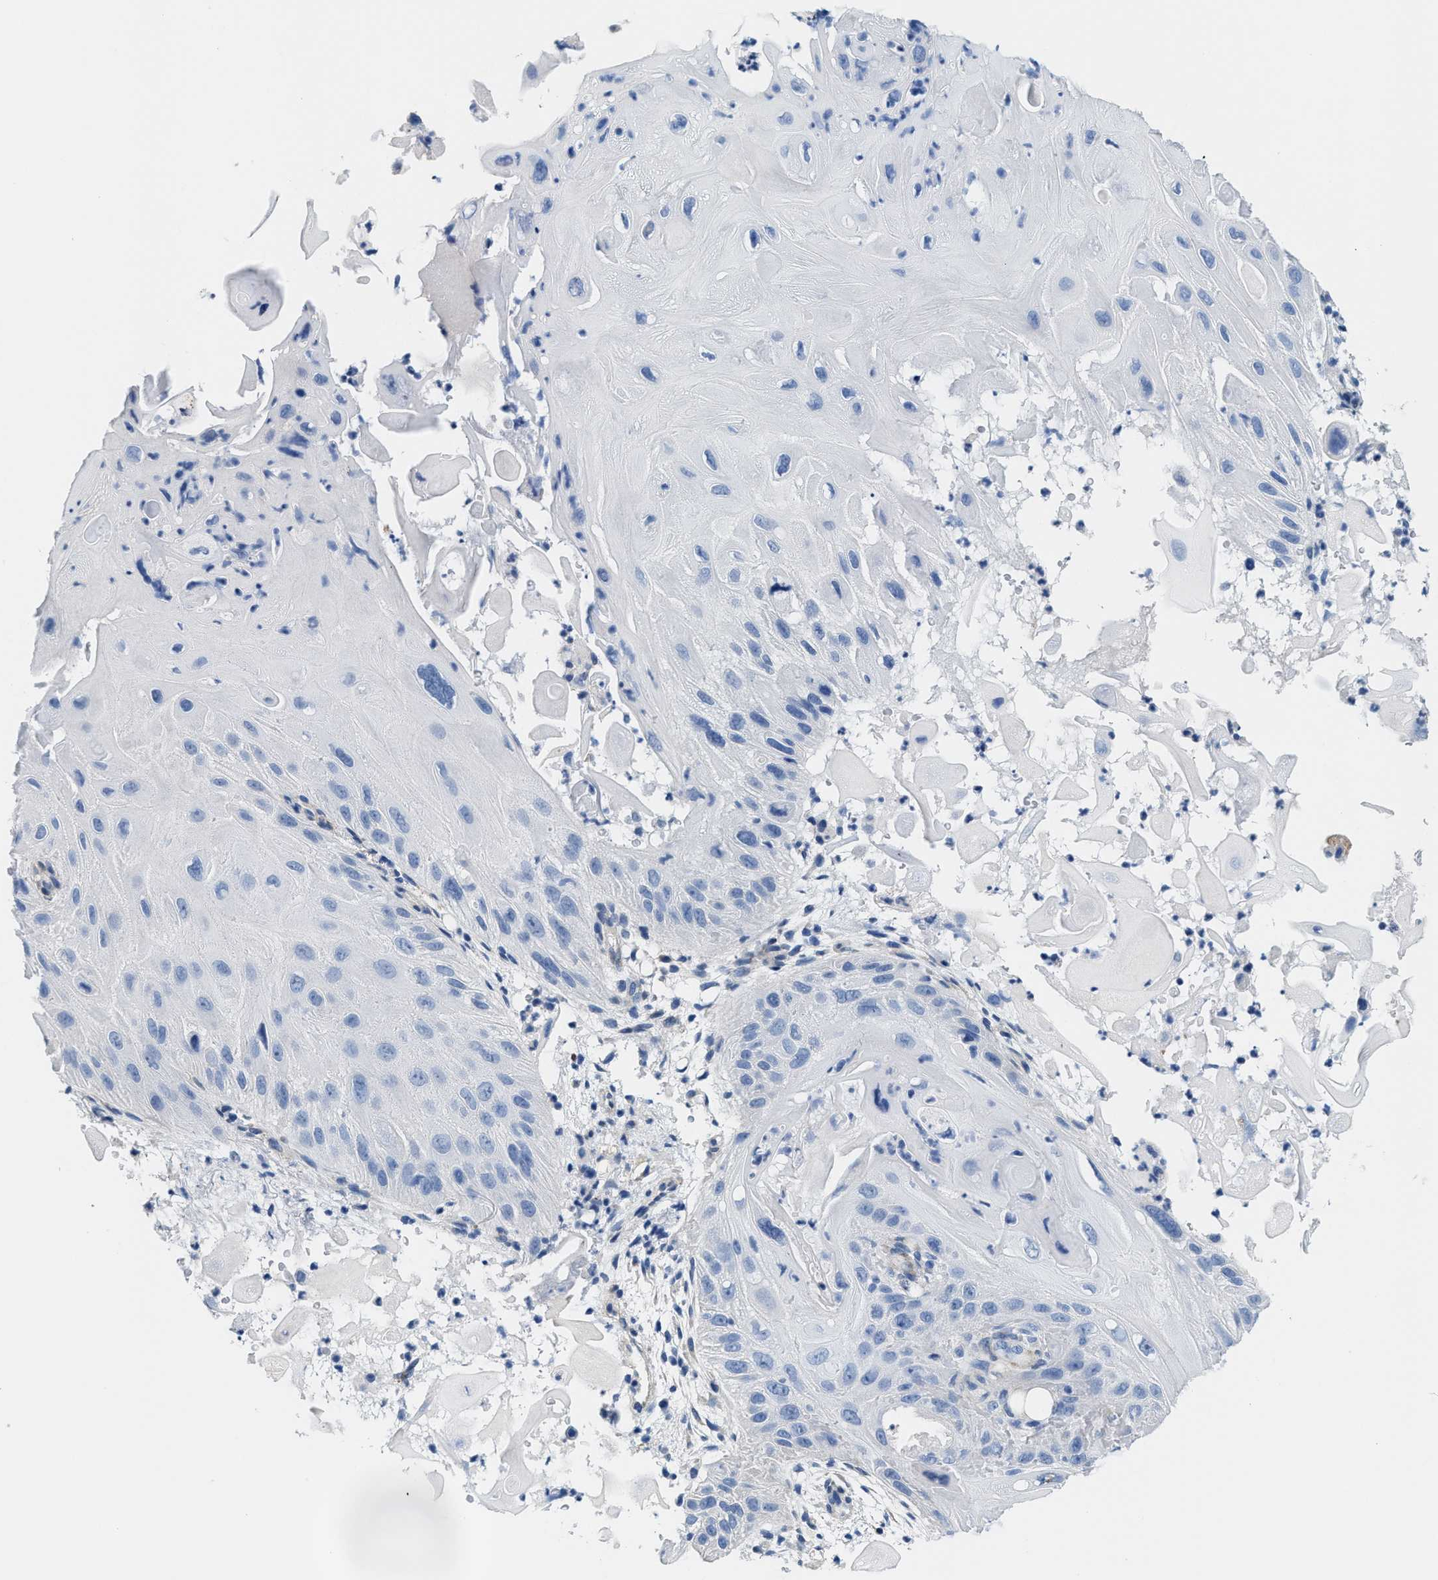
{"staining": {"intensity": "negative", "quantity": "none", "location": "none"}, "tissue": "skin cancer", "cell_type": "Tumor cells", "image_type": "cancer", "snomed": [{"axis": "morphology", "description": "Squamous cell carcinoma, NOS"}, {"axis": "topography", "description": "Skin"}], "caption": "This micrograph is of skin squamous cell carcinoma stained with immunohistochemistry (IHC) to label a protein in brown with the nuclei are counter-stained blue. There is no positivity in tumor cells.", "gene": "DSCAM", "patient": {"sex": "female", "age": 77}}